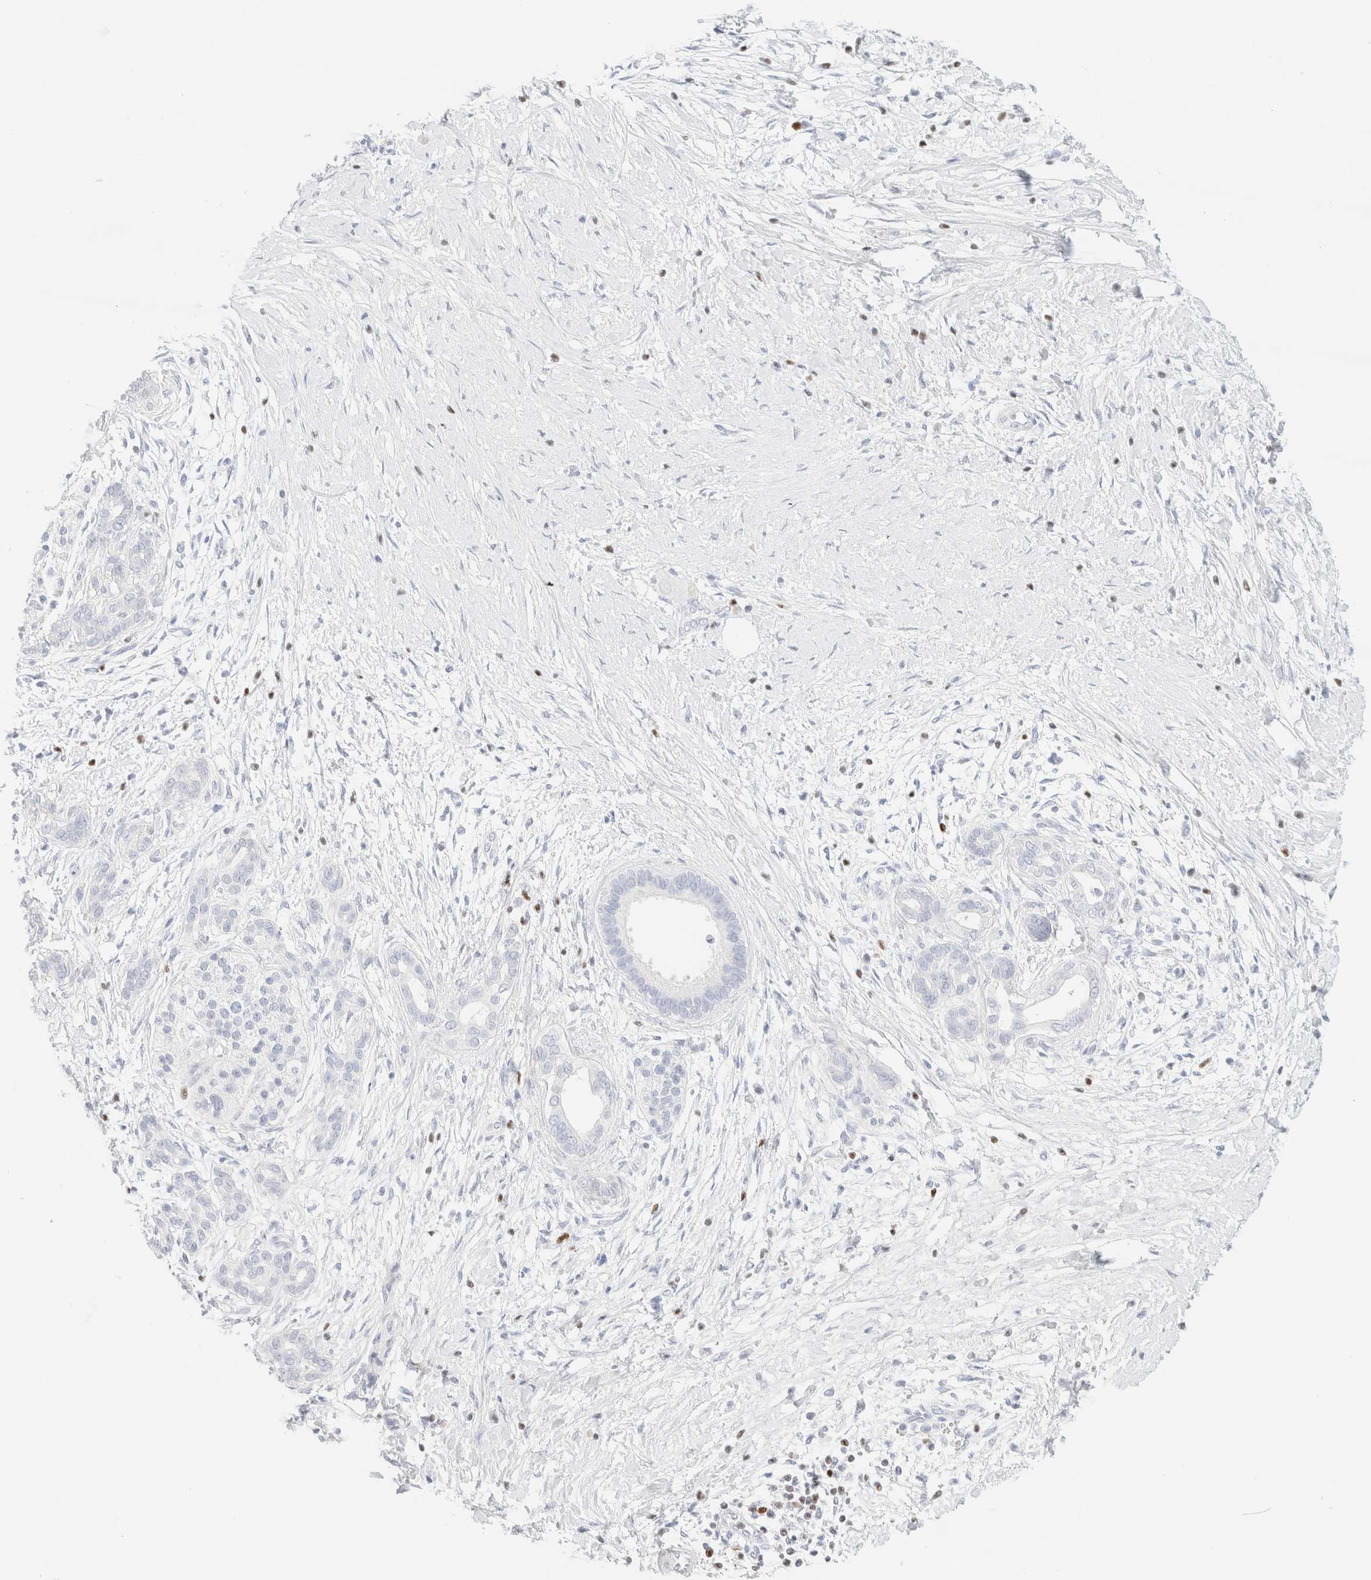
{"staining": {"intensity": "negative", "quantity": "none", "location": "none"}, "tissue": "pancreatic cancer", "cell_type": "Tumor cells", "image_type": "cancer", "snomed": [{"axis": "morphology", "description": "Adenocarcinoma, NOS"}, {"axis": "topography", "description": "Pancreas"}], "caption": "Pancreatic cancer was stained to show a protein in brown. There is no significant expression in tumor cells. (Brightfield microscopy of DAB (3,3'-diaminobenzidine) immunohistochemistry (IHC) at high magnification).", "gene": "IKZF3", "patient": {"sex": "male", "age": 58}}